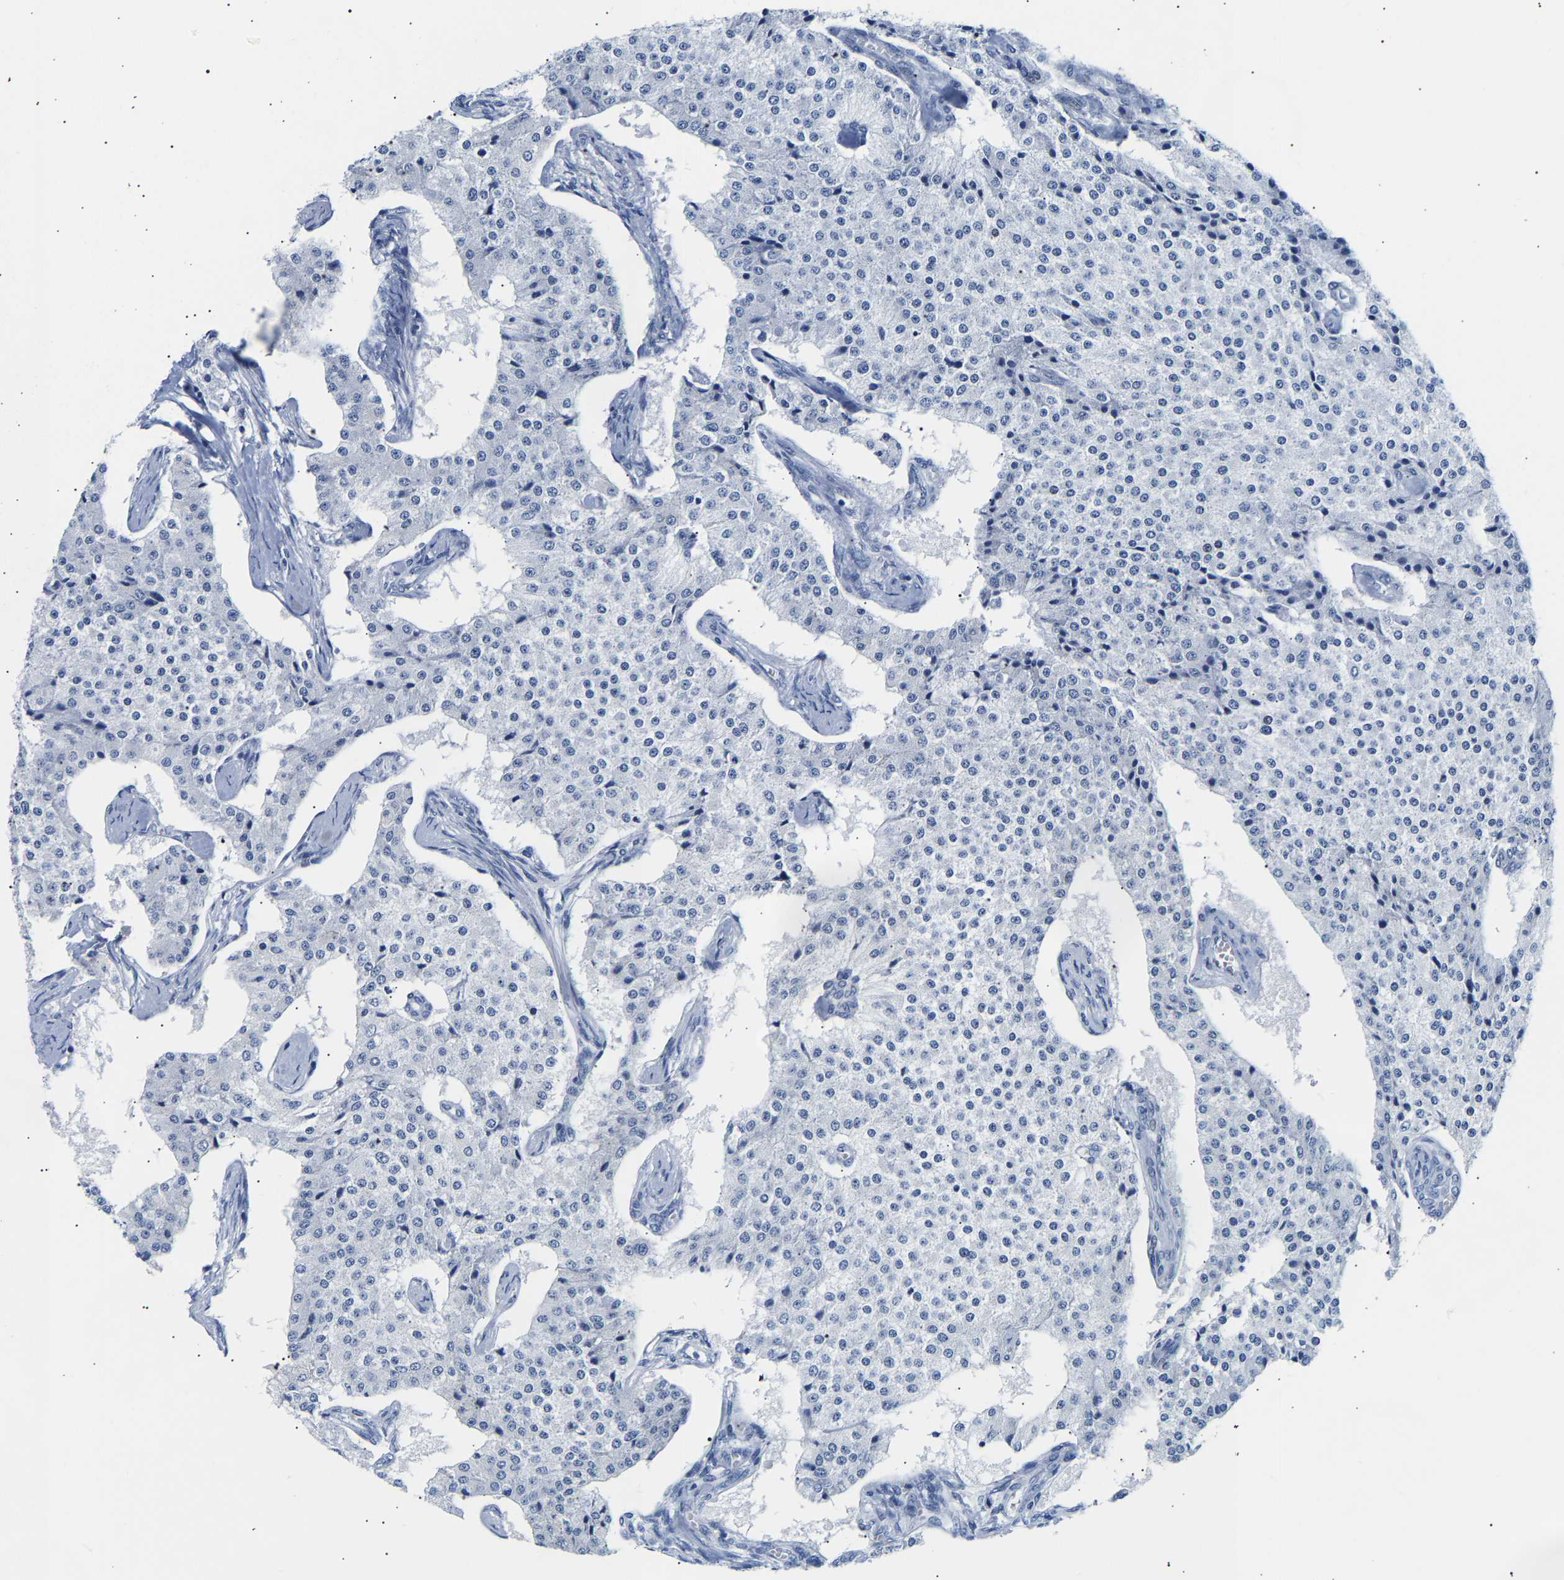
{"staining": {"intensity": "negative", "quantity": "none", "location": "none"}, "tissue": "carcinoid", "cell_type": "Tumor cells", "image_type": "cancer", "snomed": [{"axis": "morphology", "description": "Carcinoid, malignant, NOS"}, {"axis": "topography", "description": "Colon"}], "caption": "Carcinoid was stained to show a protein in brown. There is no significant staining in tumor cells. (Stains: DAB (3,3'-diaminobenzidine) IHC with hematoxylin counter stain, Microscopy: brightfield microscopy at high magnification).", "gene": "SPINK2", "patient": {"sex": "female", "age": 52}}